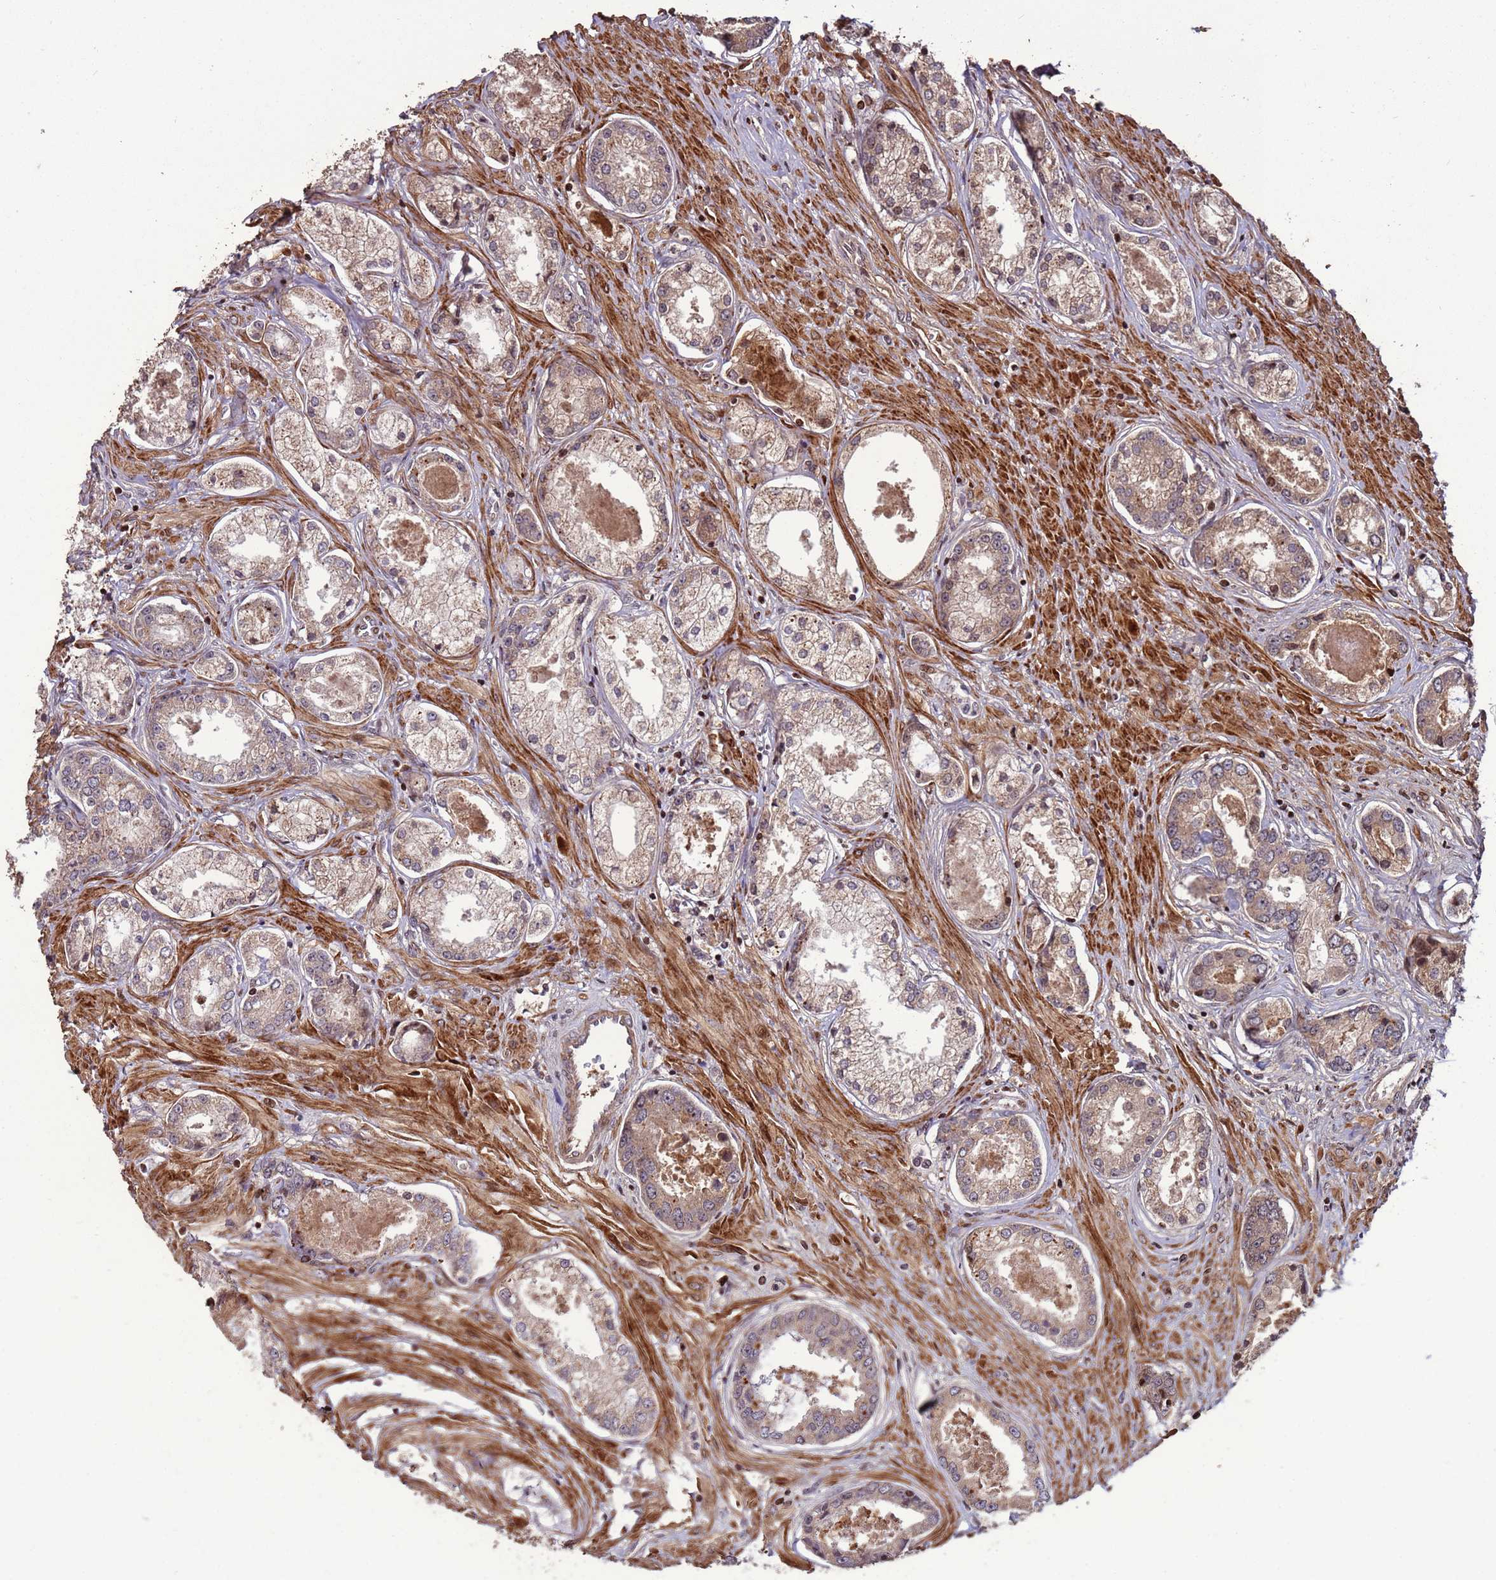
{"staining": {"intensity": "weak", "quantity": ">75%", "location": "cytoplasmic/membranous"}, "tissue": "prostate cancer", "cell_type": "Tumor cells", "image_type": "cancer", "snomed": [{"axis": "morphology", "description": "Adenocarcinoma, Low grade"}, {"axis": "topography", "description": "Prostate"}], "caption": "This is a micrograph of immunohistochemistry (IHC) staining of adenocarcinoma (low-grade) (prostate), which shows weak staining in the cytoplasmic/membranous of tumor cells.", "gene": "HGH1", "patient": {"sex": "male", "age": 68}}